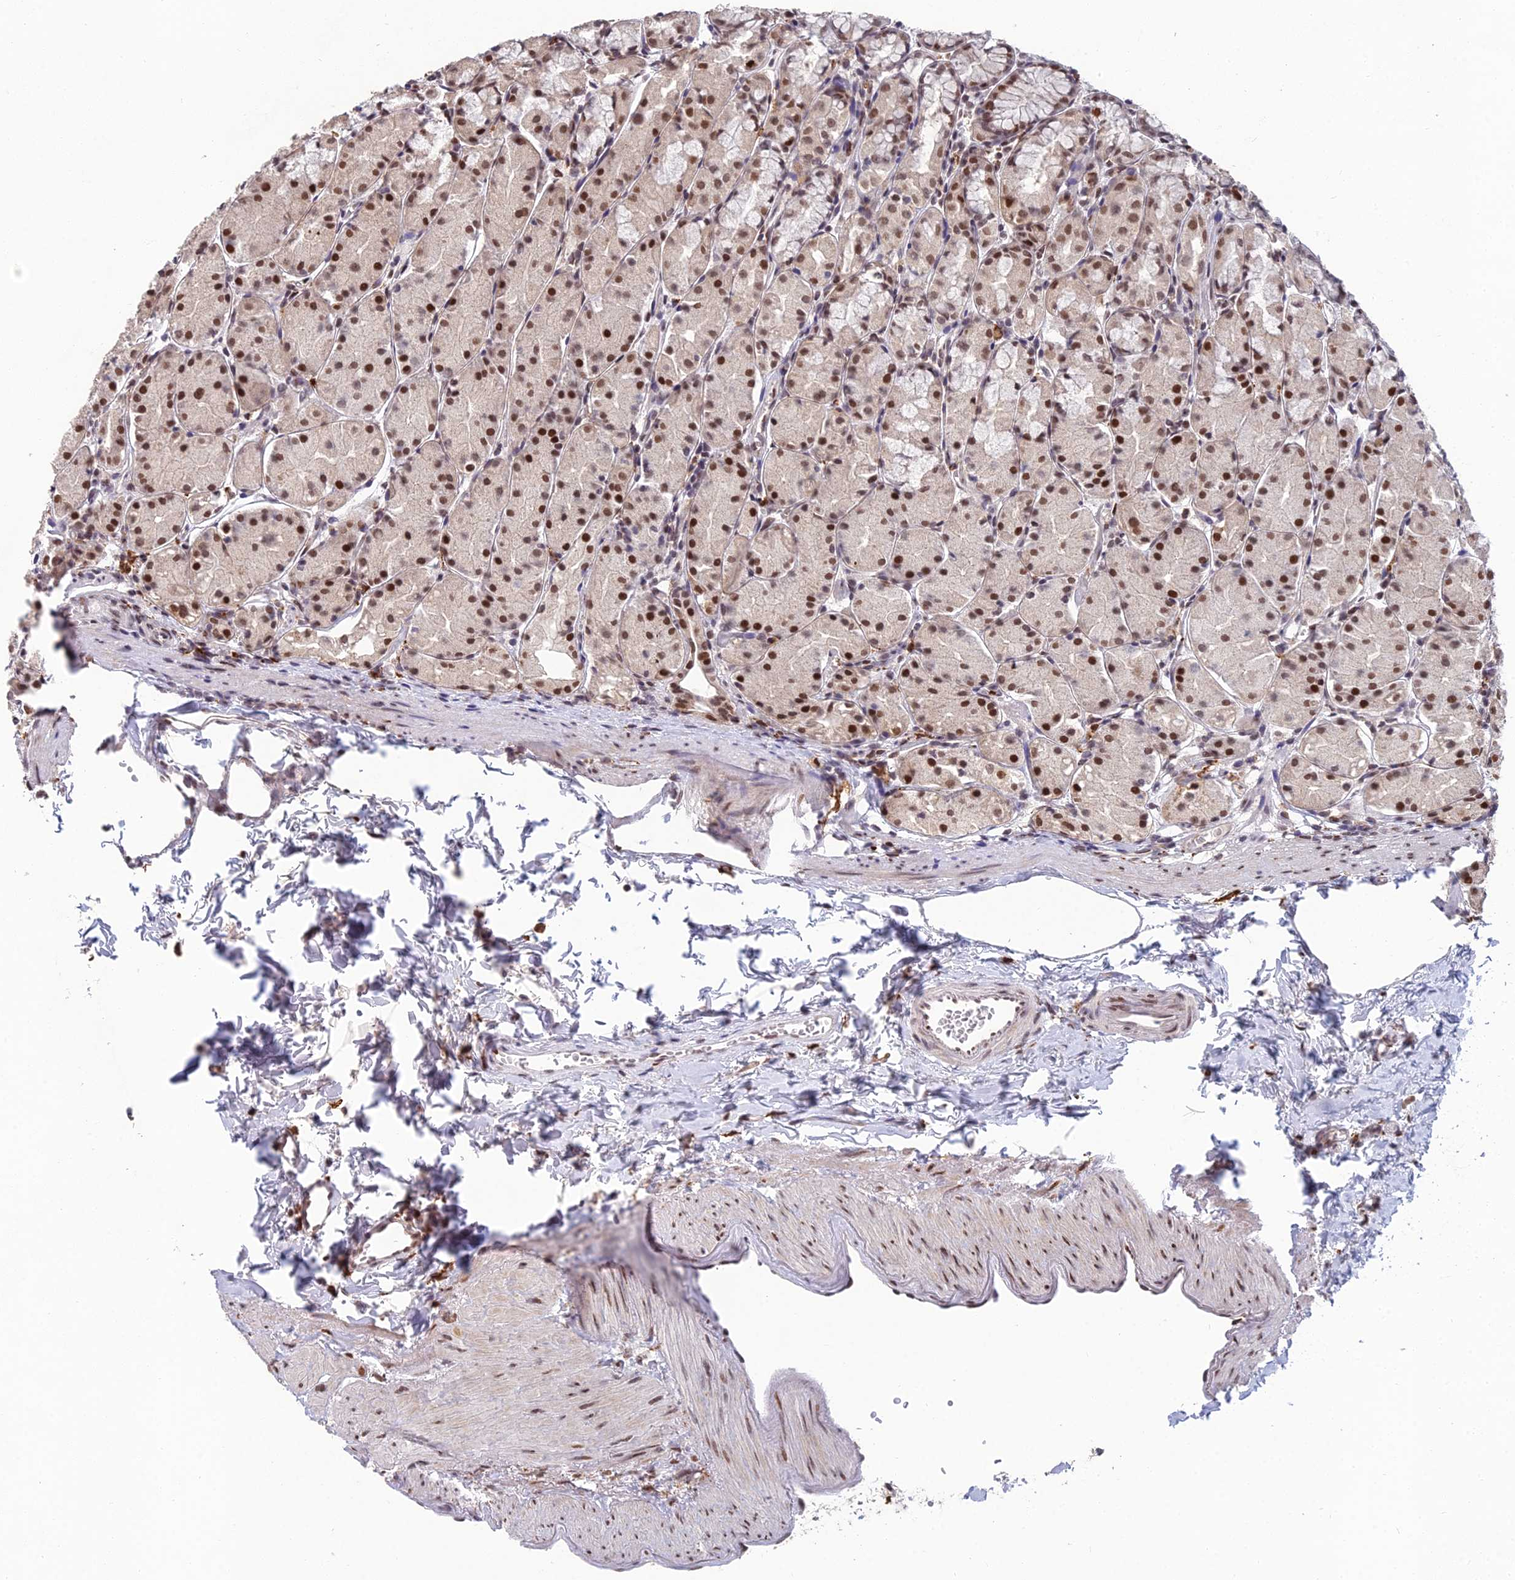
{"staining": {"intensity": "strong", "quantity": "25%-75%", "location": "nuclear"}, "tissue": "stomach", "cell_type": "Glandular cells", "image_type": "normal", "snomed": [{"axis": "morphology", "description": "Normal tissue, NOS"}, {"axis": "topography", "description": "Stomach, upper"}], "caption": "IHC staining of normal stomach, which demonstrates high levels of strong nuclear expression in about 25%-75% of glandular cells indicating strong nuclear protein positivity. The staining was performed using DAB (3,3'-diaminobenzidine) (brown) for protein detection and nuclei were counterstained in hematoxylin (blue).", "gene": "ABHD17A", "patient": {"sex": "male", "age": 47}}